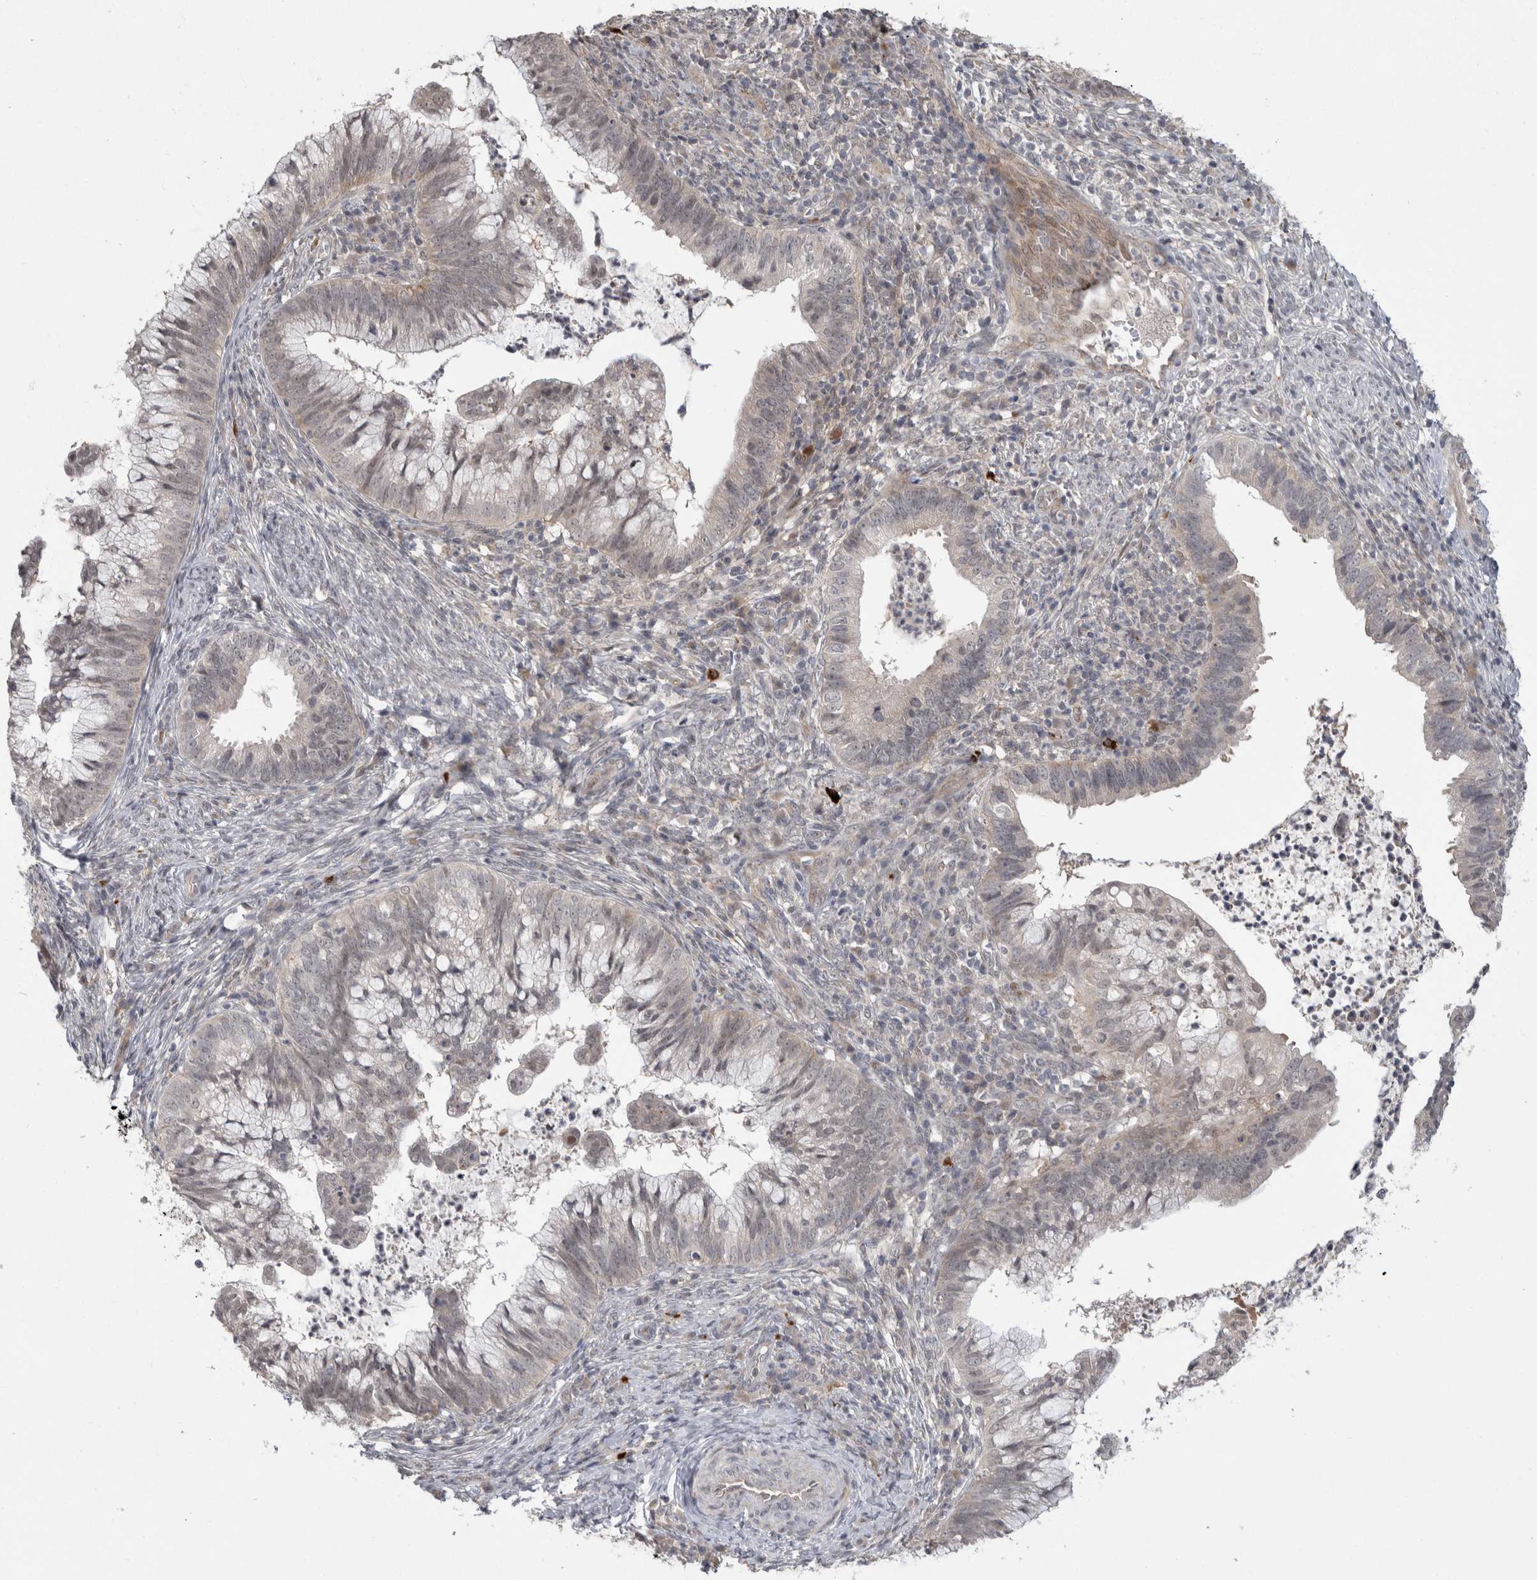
{"staining": {"intensity": "negative", "quantity": "none", "location": "none"}, "tissue": "cervical cancer", "cell_type": "Tumor cells", "image_type": "cancer", "snomed": [{"axis": "morphology", "description": "Adenocarcinoma, NOS"}, {"axis": "topography", "description": "Cervix"}], "caption": "The histopathology image reveals no staining of tumor cells in cervical cancer (adenocarcinoma). (IHC, brightfield microscopy, high magnification).", "gene": "MTBP", "patient": {"sex": "female", "age": 36}}